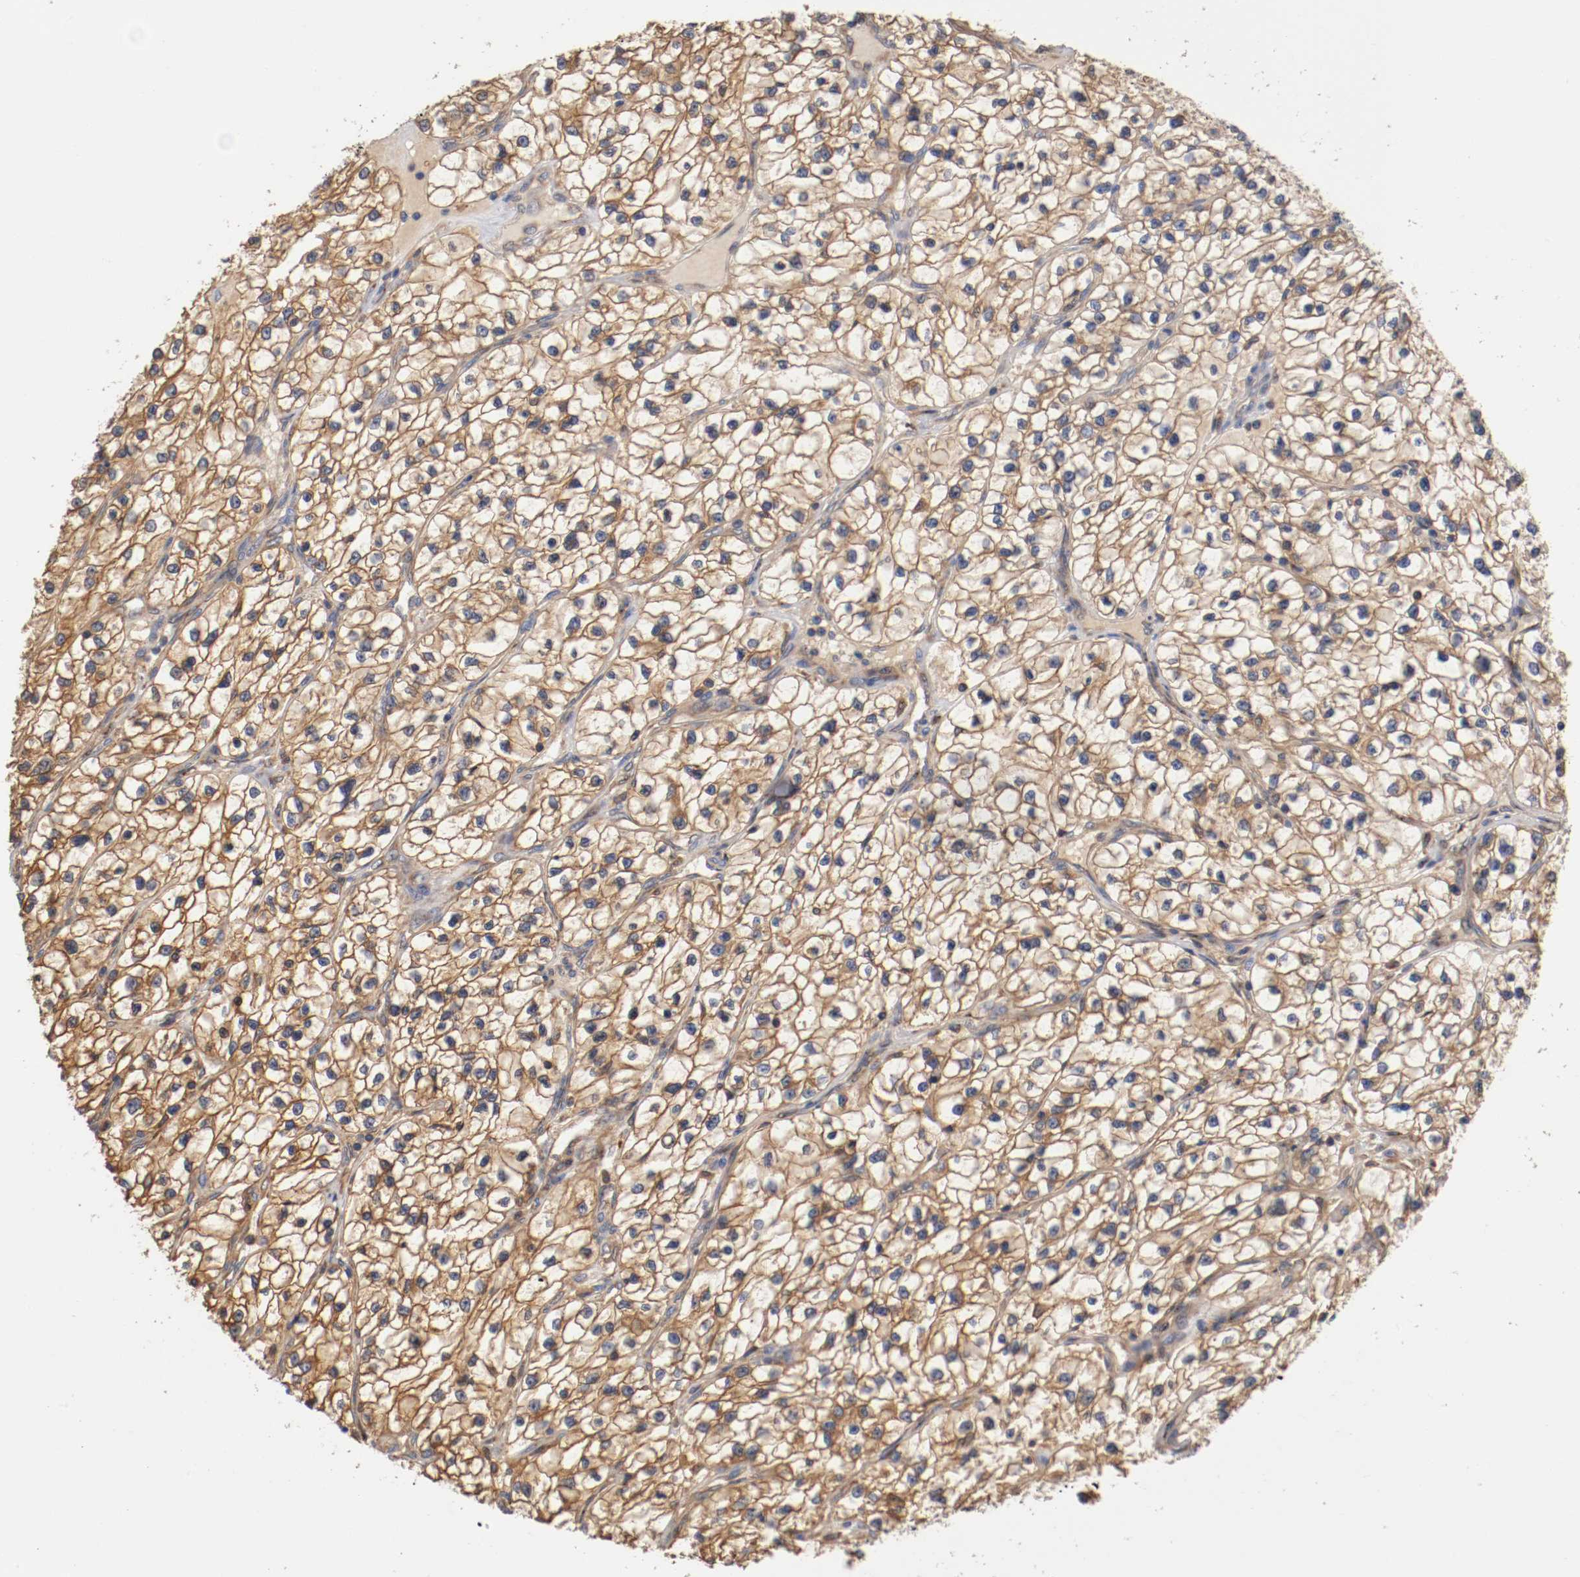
{"staining": {"intensity": "moderate", "quantity": ">75%", "location": "cytoplasmic/membranous"}, "tissue": "renal cancer", "cell_type": "Tumor cells", "image_type": "cancer", "snomed": [{"axis": "morphology", "description": "Adenocarcinoma, NOS"}, {"axis": "topography", "description": "Kidney"}], "caption": "The immunohistochemical stain highlights moderate cytoplasmic/membranous staining in tumor cells of adenocarcinoma (renal) tissue.", "gene": "TNFSF13", "patient": {"sex": "female", "age": 57}}